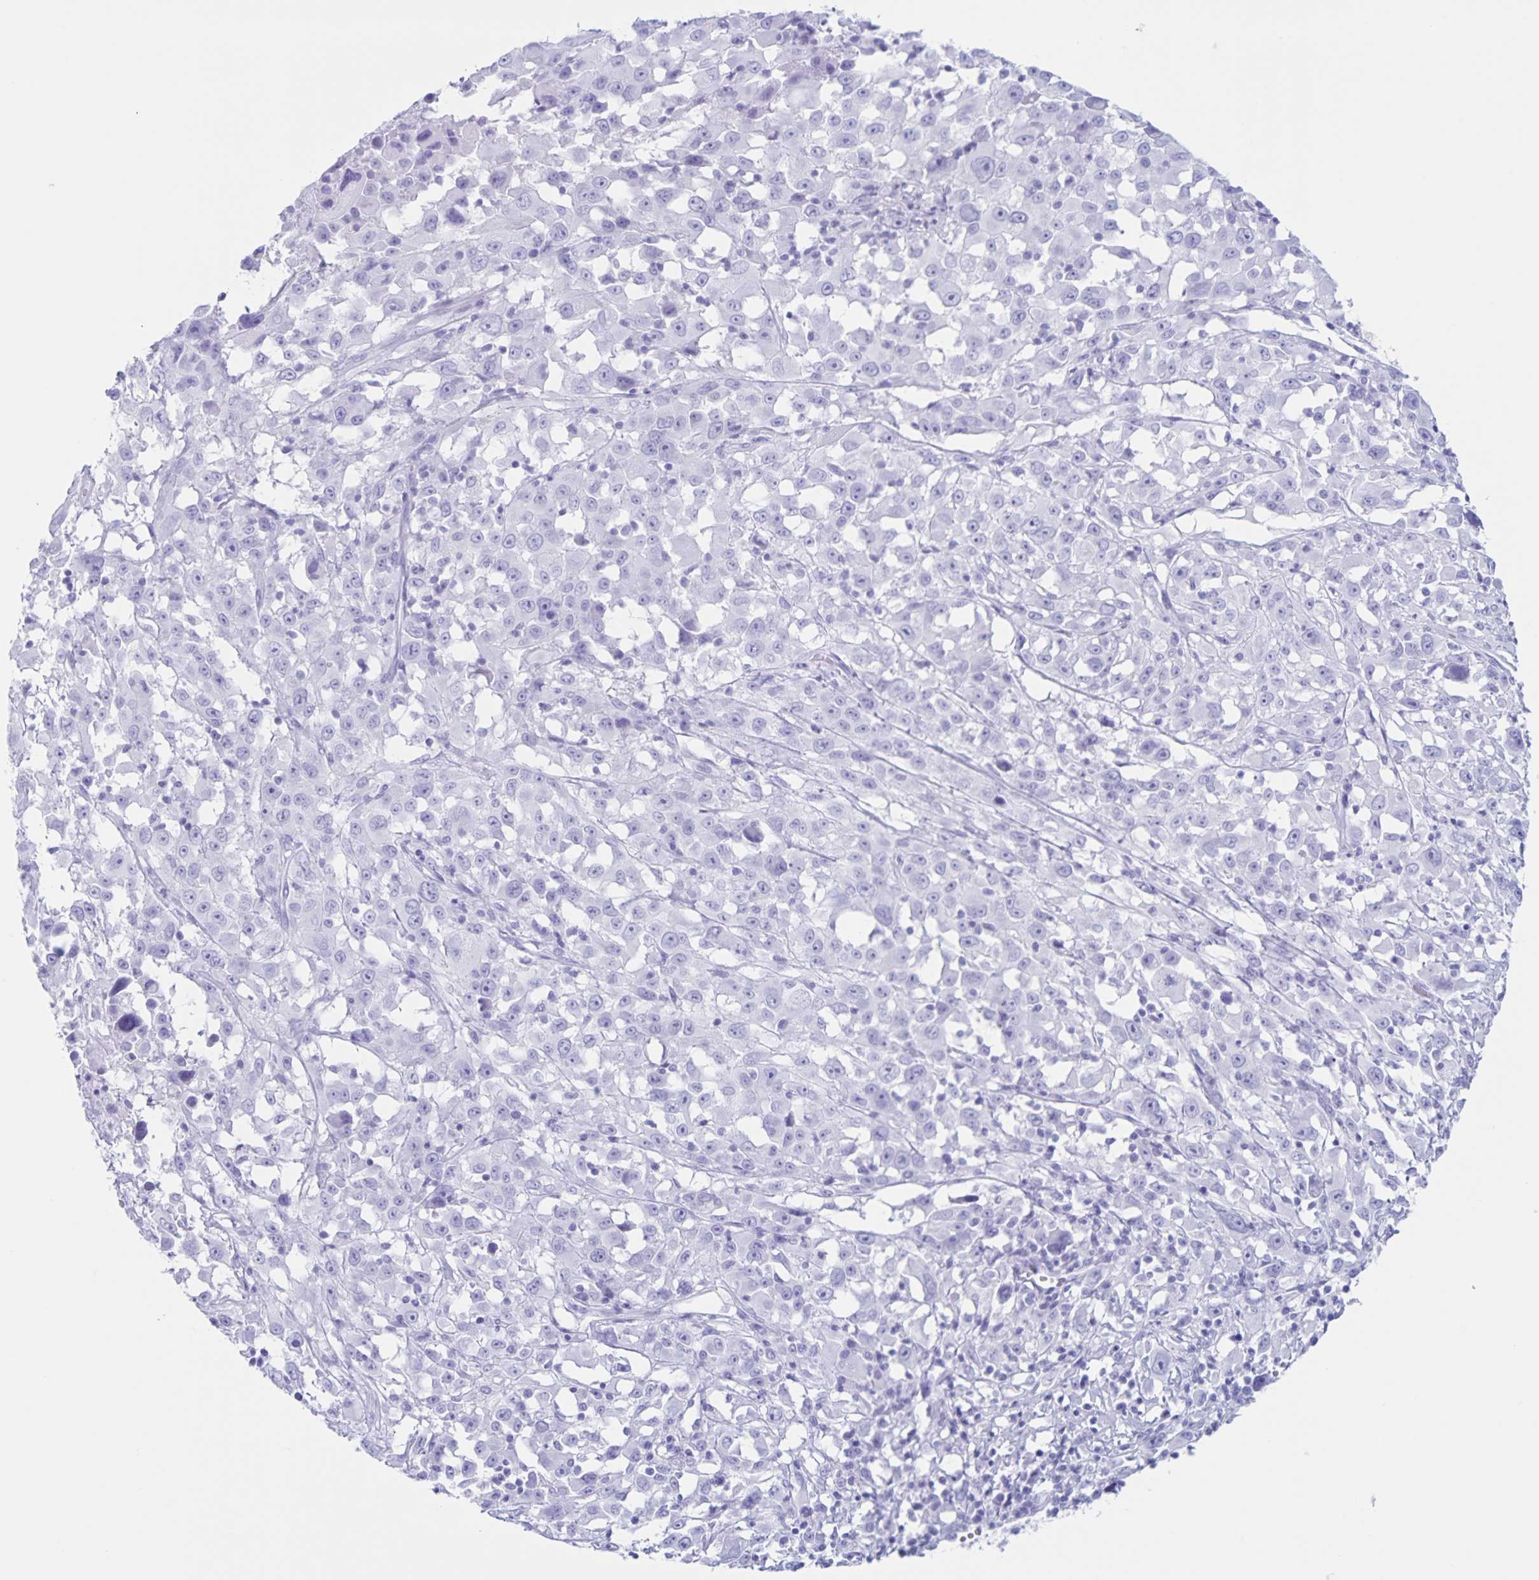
{"staining": {"intensity": "negative", "quantity": "none", "location": "none"}, "tissue": "melanoma", "cell_type": "Tumor cells", "image_type": "cancer", "snomed": [{"axis": "morphology", "description": "Malignant melanoma, Metastatic site"}, {"axis": "topography", "description": "Soft tissue"}], "caption": "A histopathology image of melanoma stained for a protein exhibits no brown staining in tumor cells.", "gene": "C12orf56", "patient": {"sex": "male", "age": 50}}